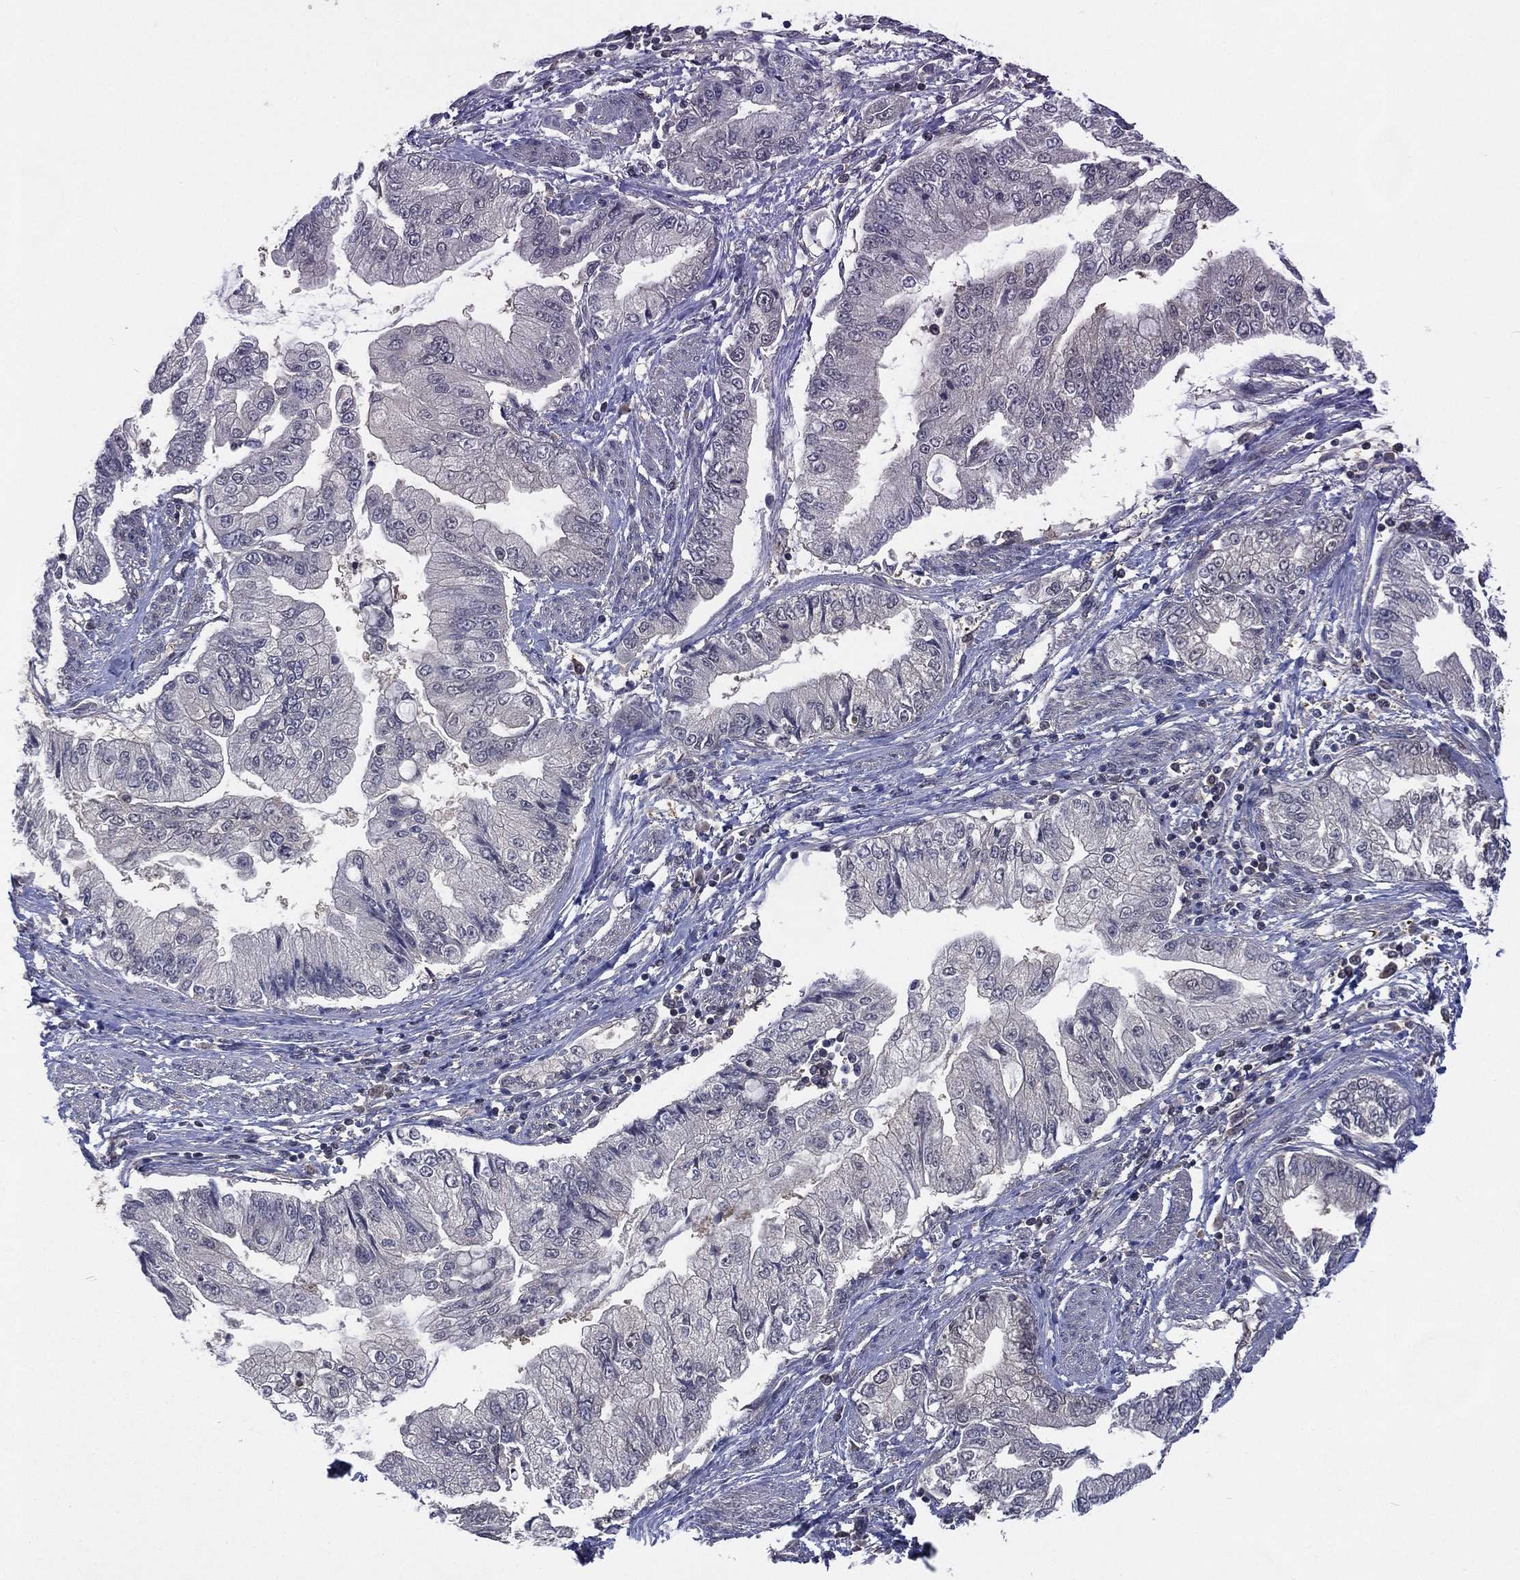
{"staining": {"intensity": "negative", "quantity": "none", "location": "none"}, "tissue": "stomach cancer", "cell_type": "Tumor cells", "image_type": "cancer", "snomed": [{"axis": "morphology", "description": "Adenocarcinoma, NOS"}, {"axis": "topography", "description": "Stomach, upper"}], "caption": "Immunohistochemical staining of human stomach cancer (adenocarcinoma) shows no significant positivity in tumor cells.", "gene": "MTAP", "patient": {"sex": "female", "age": 74}}